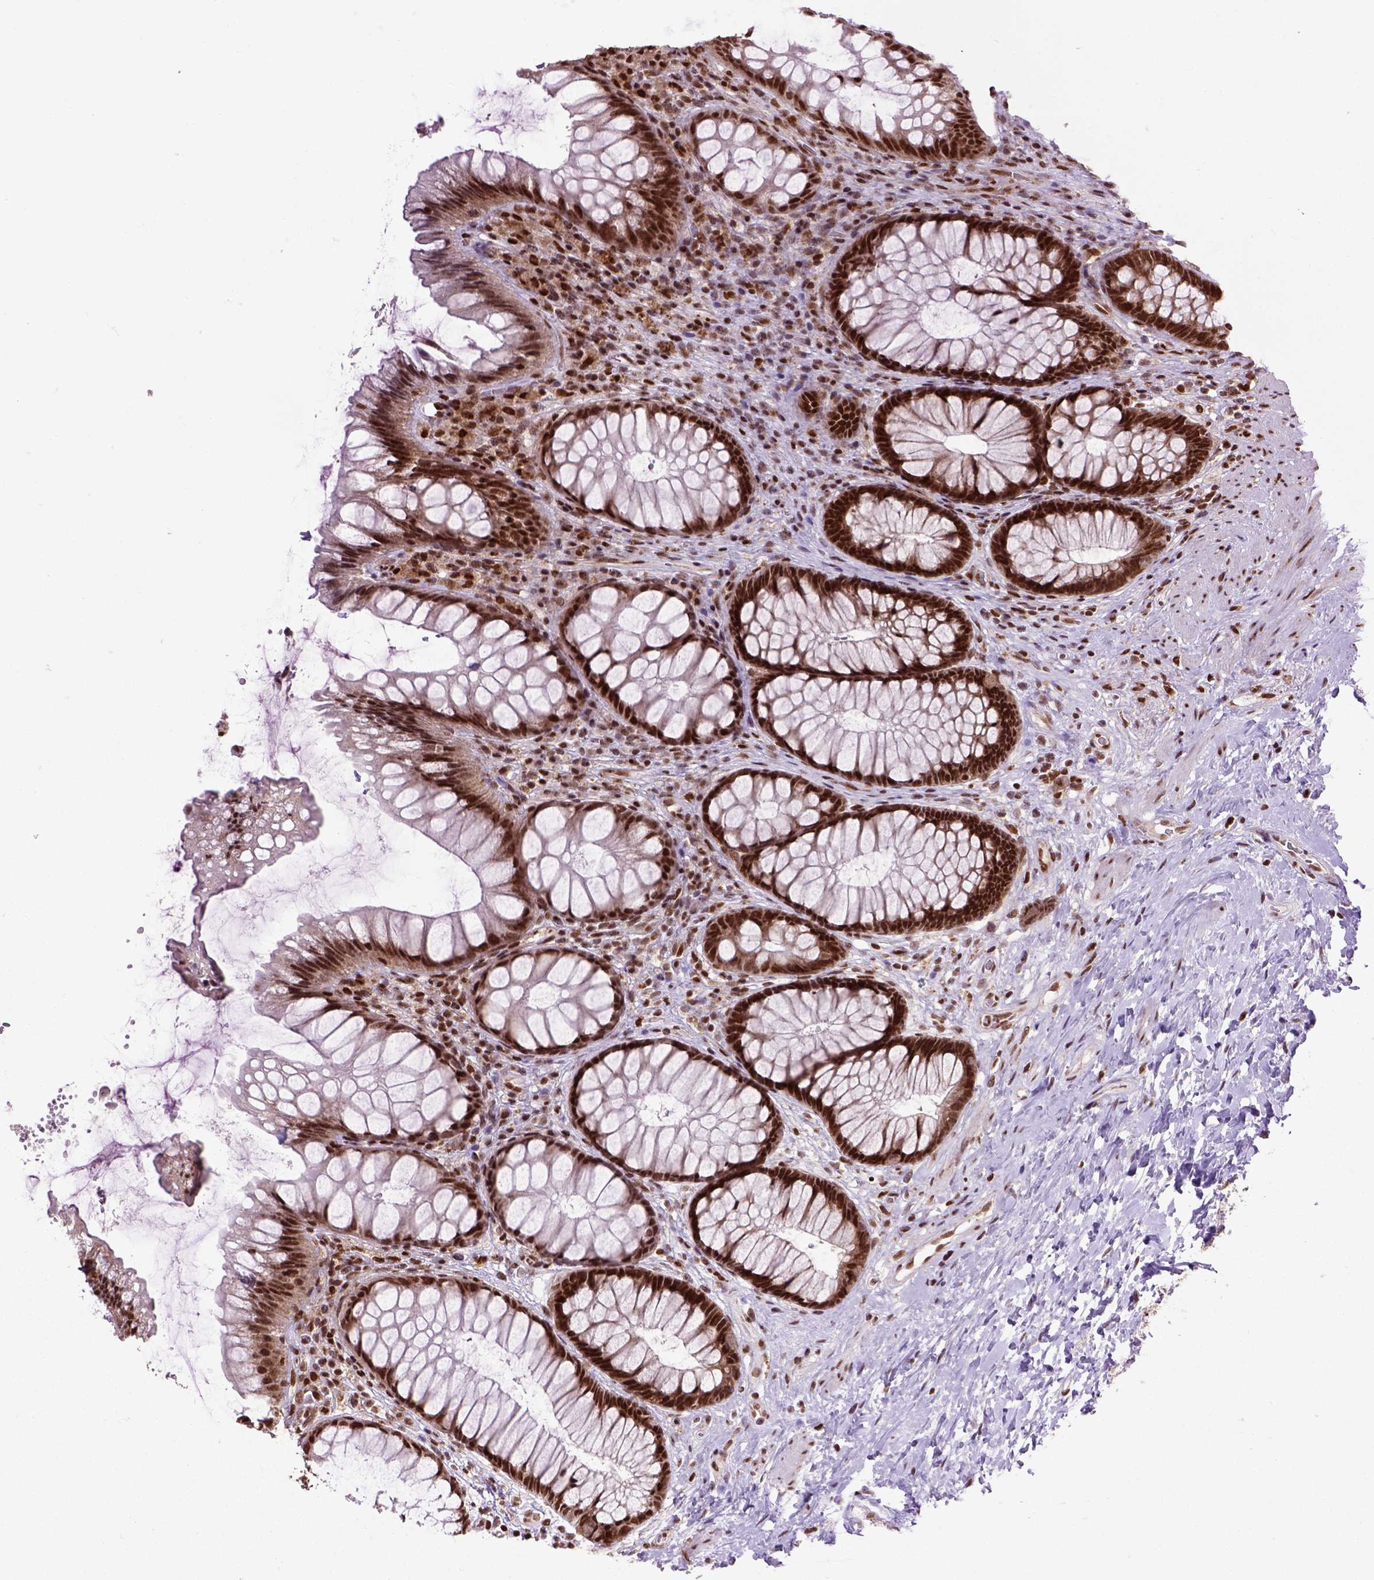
{"staining": {"intensity": "strong", "quantity": ">75%", "location": "nuclear"}, "tissue": "rectum", "cell_type": "Glandular cells", "image_type": "normal", "snomed": [{"axis": "morphology", "description": "Normal tissue, NOS"}, {"axis": "topography", "description": "Smooth muscle"}, {"axis": "topography", "description": "Rectum"}], "caption": "About >75% of glandular cells in normal rectum demonstrate strong nuclear protein positivity as visualized by brown immunohistochemical staining.", "gene": "CELF1", "patient": {"sex": "male", "age": 53}}